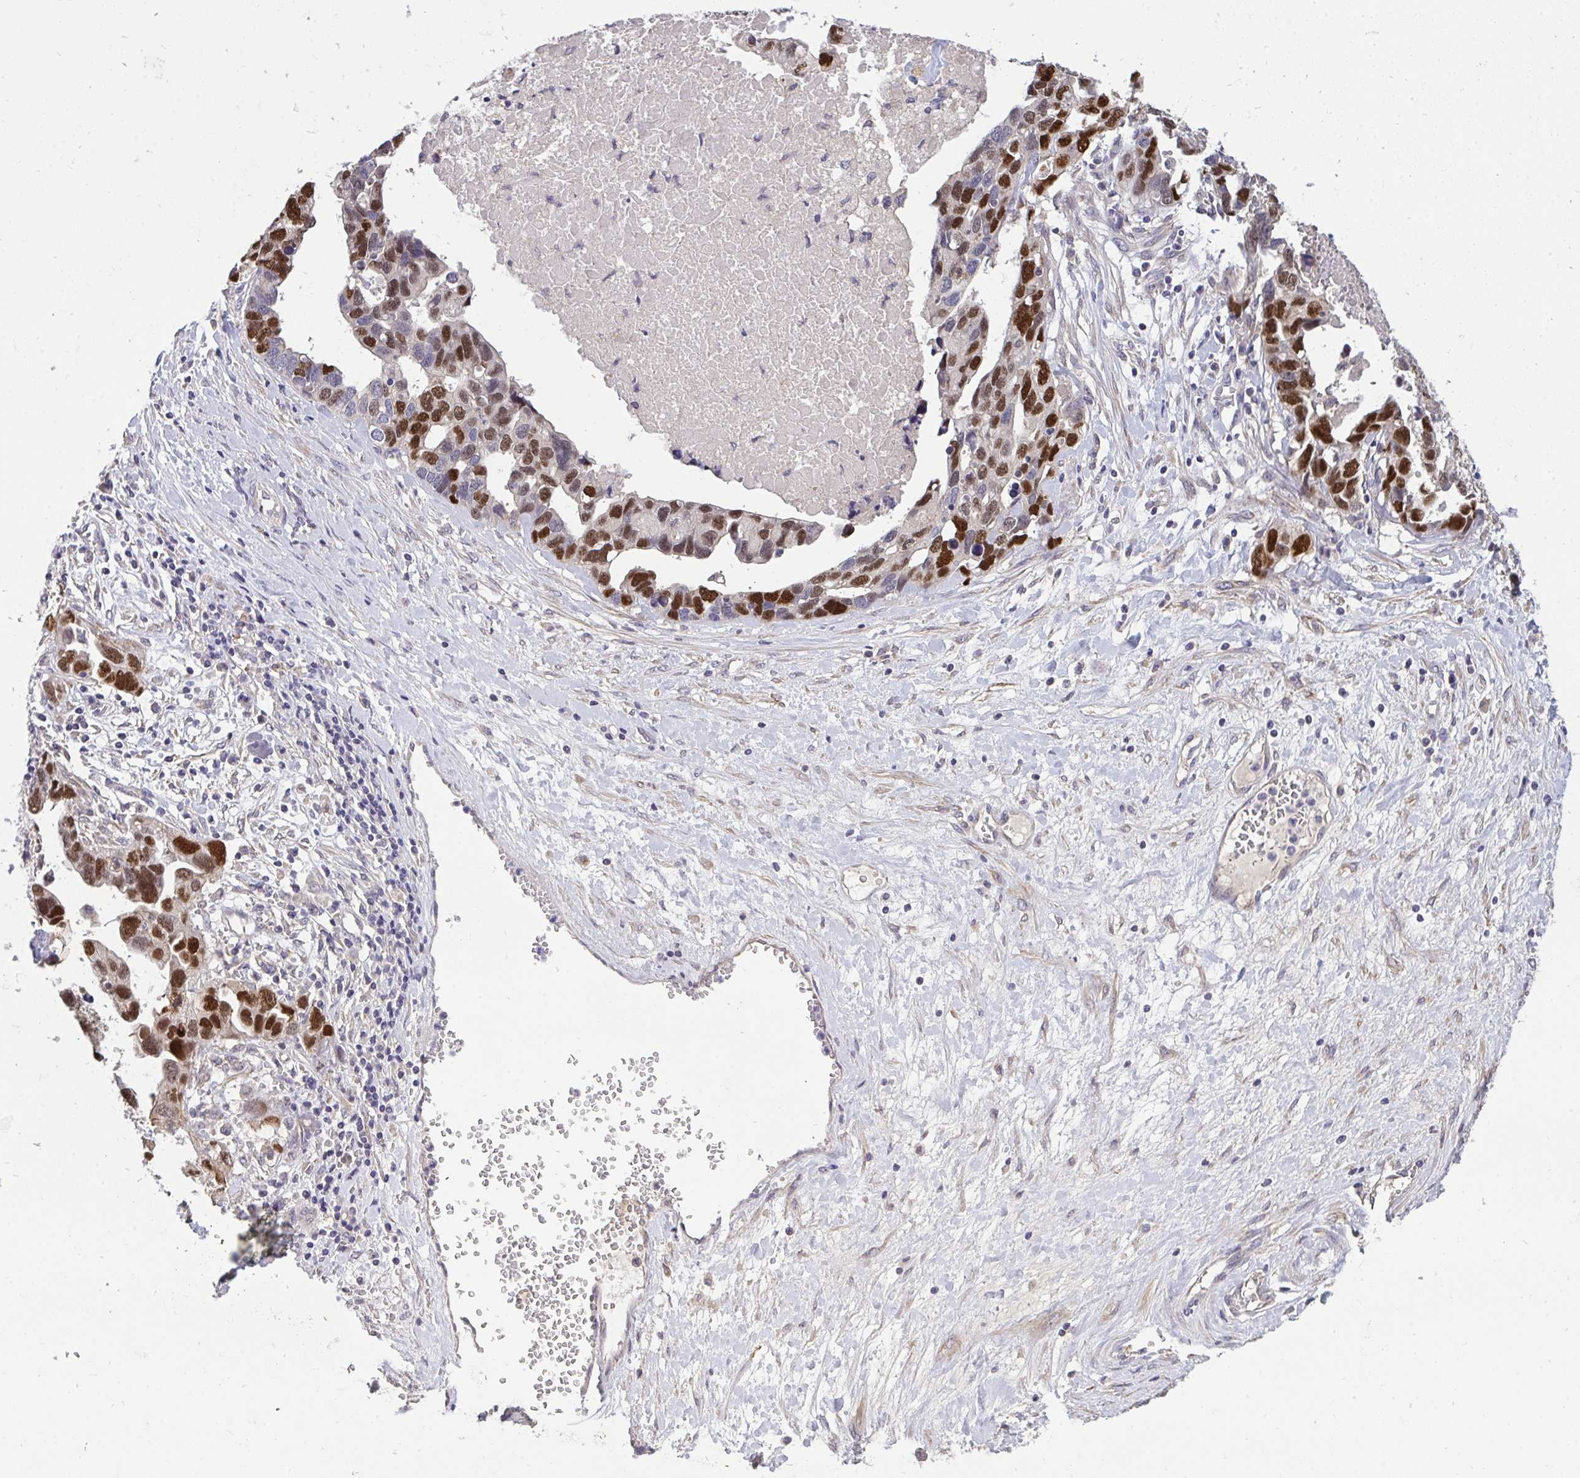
{"staining": {"intensity": "strong", "quantity": "25%-75%", "location": "nuclear"}, "tissue": "ovarian cancer", "cell_type": "Tumor cells", "image_type": "cancer", "snomed": [{"axis": "morphology", "description": "Cystadenocarcinoma, serous, NOS"}, {"axis": "topography", "description": "Ovary"}], "caption": "Protein analysis of serous cystadenocarcinoma (ovarian) tissue displays strong nuclear staining in approximately 25%-75% of tumor cells. The staining is performed using DAB (3,3'-diaminobenzidine) brown chromogen to label protein expression. The nuclei are counter-stained blue using hematoxylin.", "gene": "C19orf54", "patient": {"sex": "female", "age": 54}}